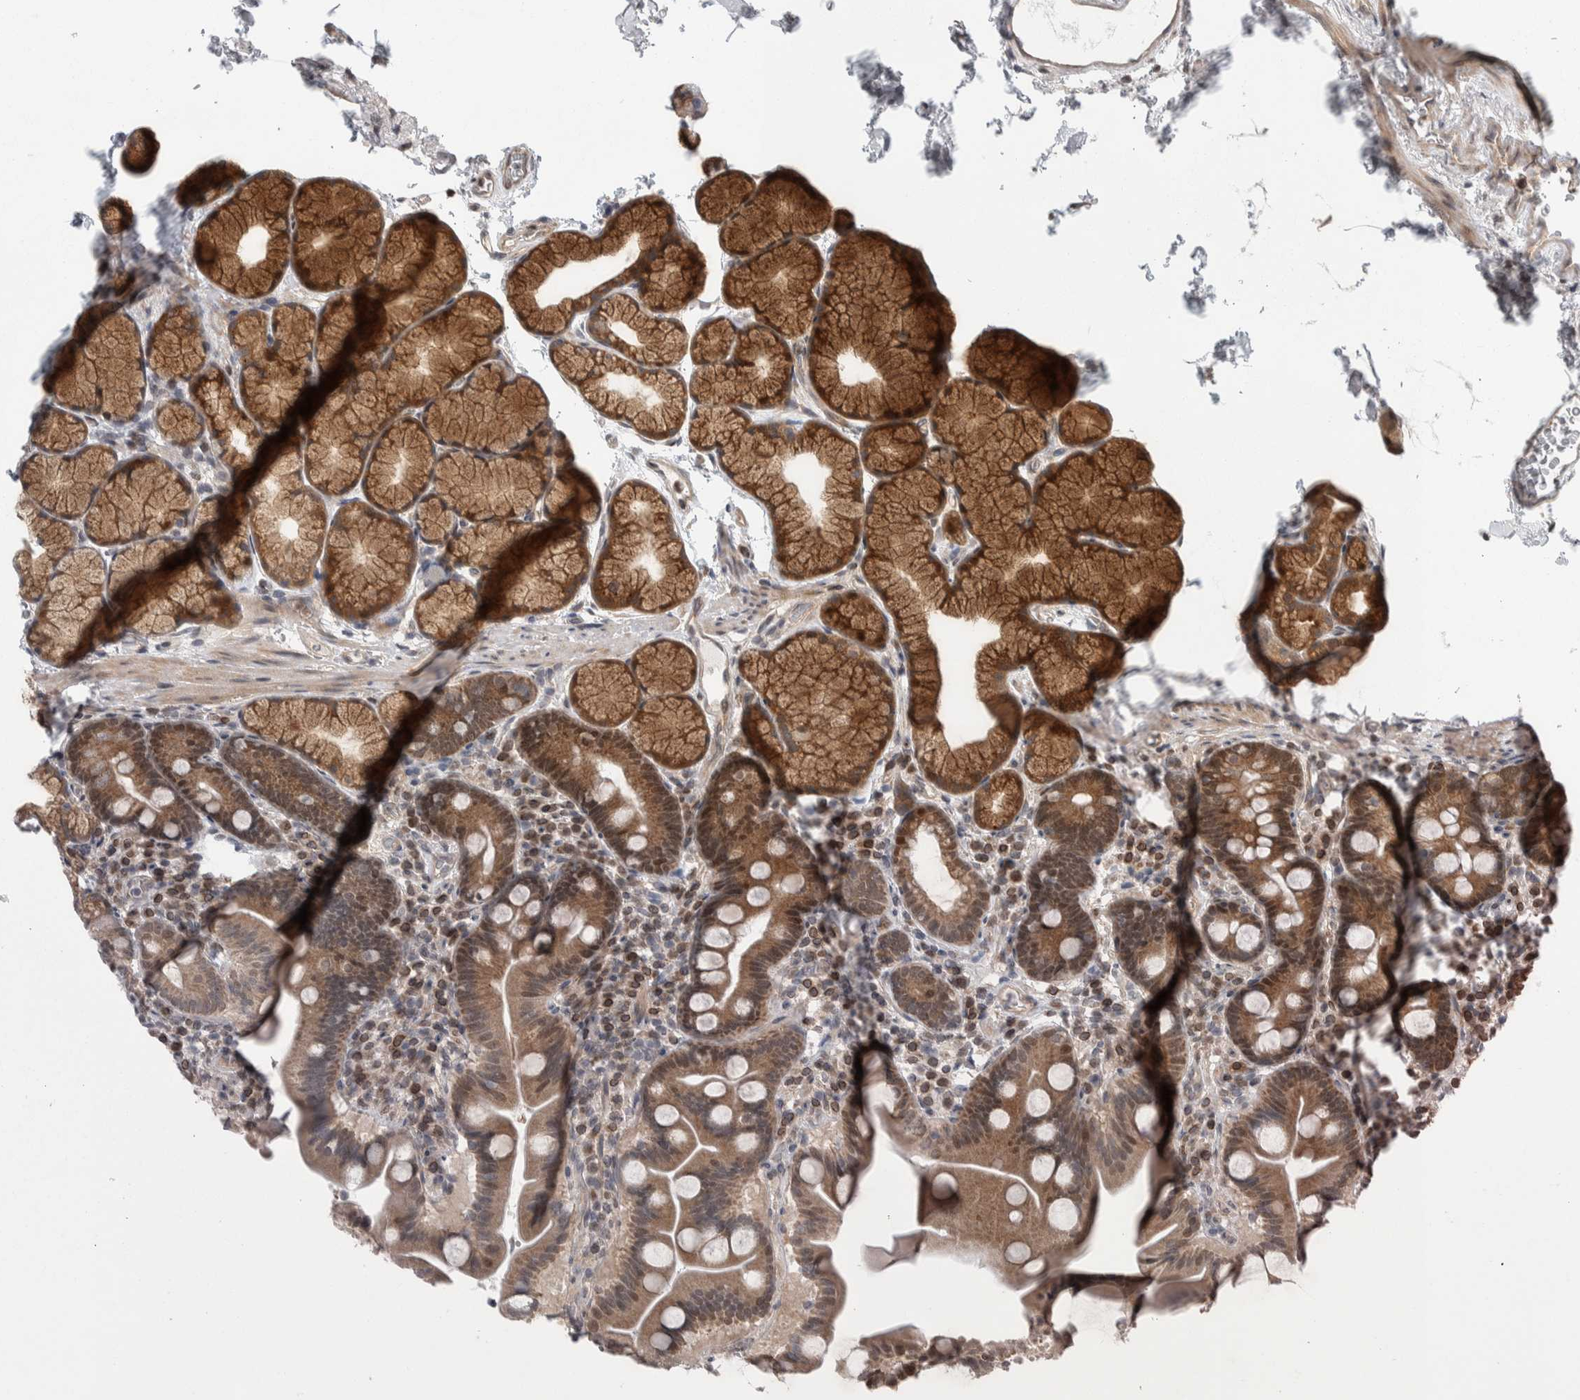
{"staining": {"intensity": "moderate", "quantity": ">75%", "location": "cytoplasmic/membranous,nuclear"}, "tissue": "duodenum", "cell_type": "Glandular cells", "image_type": "normal", "snomed": [{"axis": "morphology", "description": "Normal tissue, NOS"}, {"axis": "topography", "description": "Duodenum"}], "caption": "Immunohistochemistry (DAB) staining of unremarkable duodenum reveals moderate cytoplasmic/membranous,nuclear protein expression in about >75% of glandular cells.", "gene": "CWC27", "patient": {"sex": "male", "age": 54}}